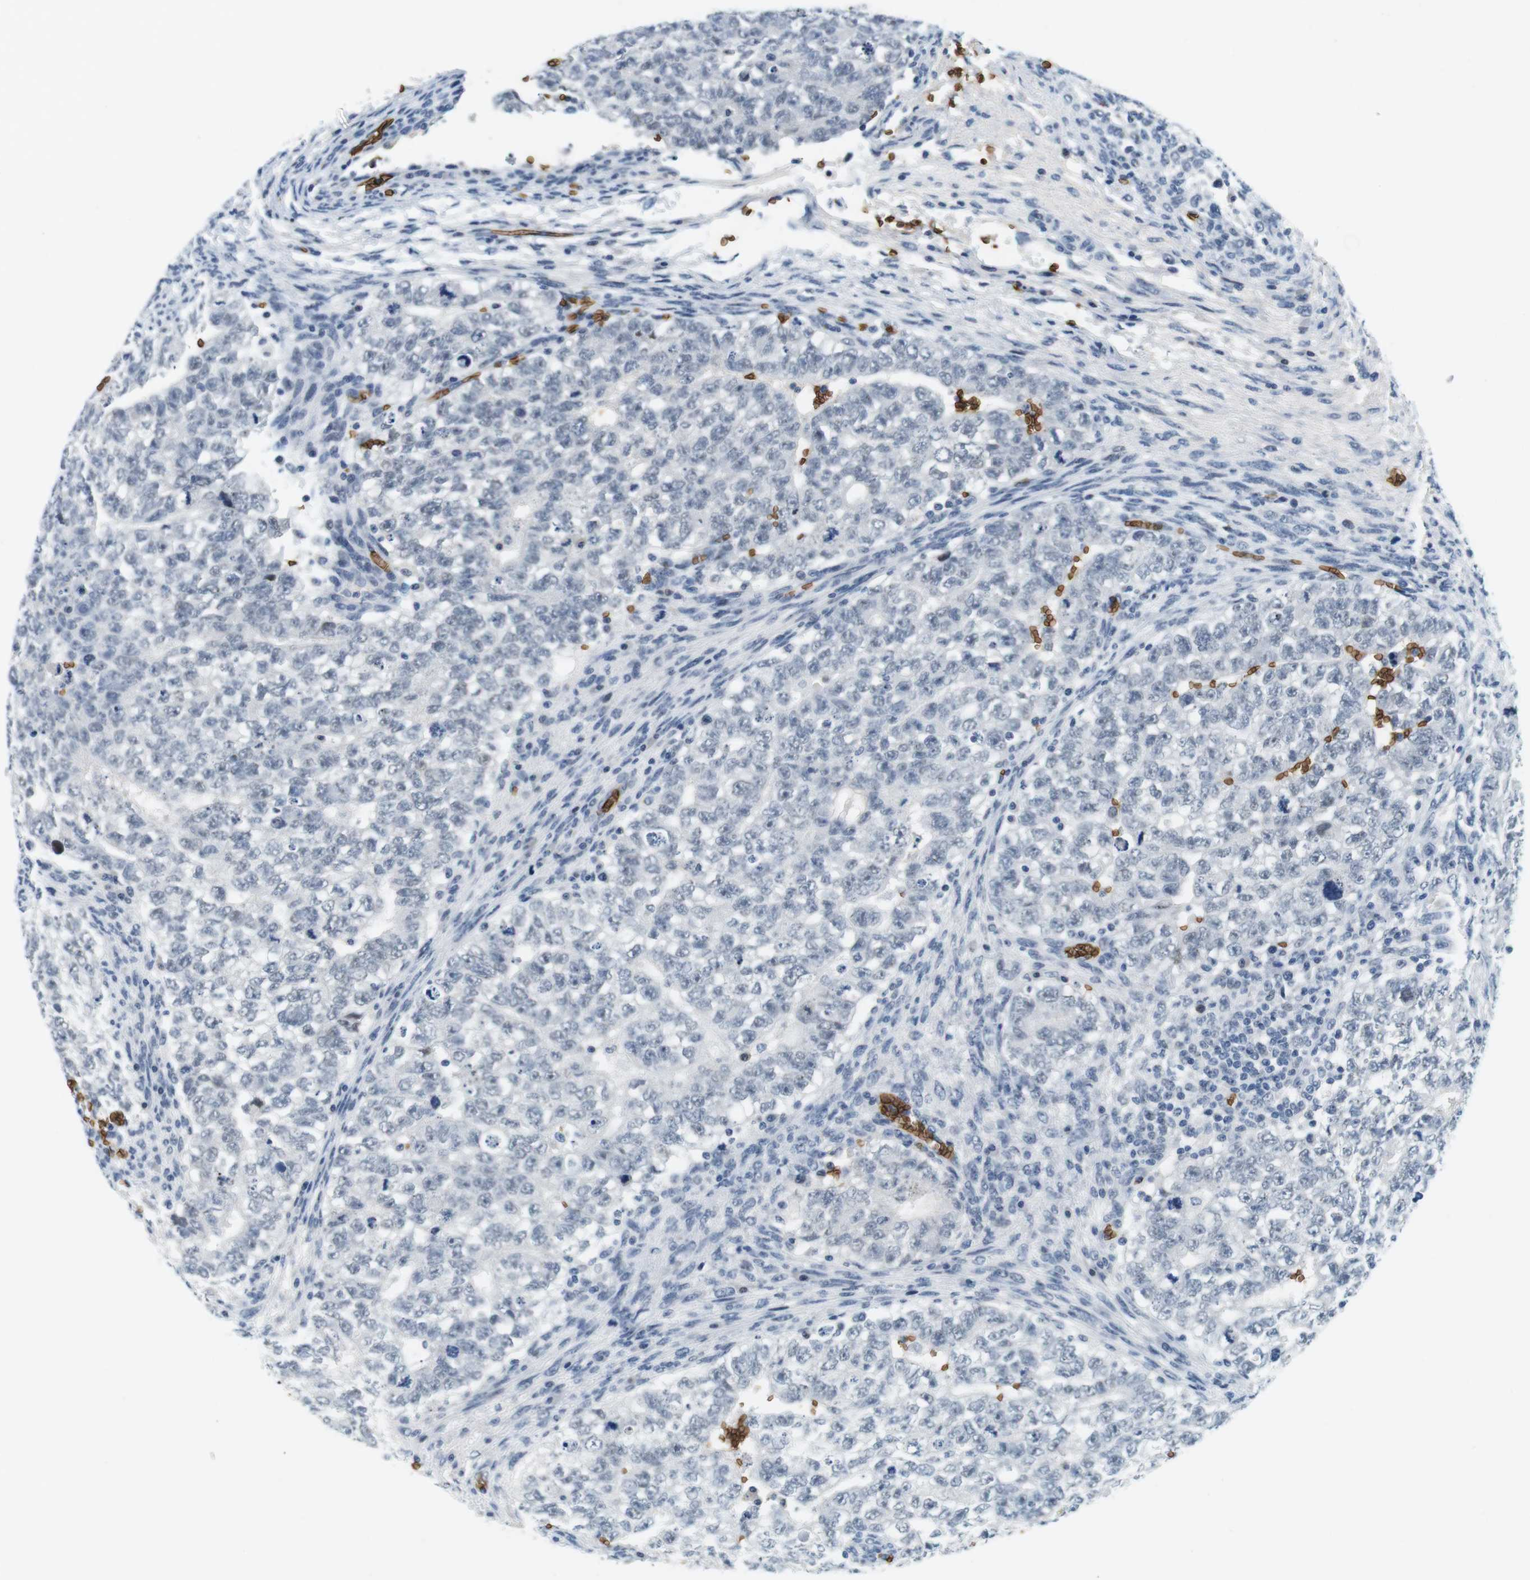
{"staining": {"intensity": "negative", "quantity": "none", "location": "none"}, "tissue": "testis cancer", "cell_type": "Tumor cells", "image_type": "cancer", "snomed": [{"axis": "morphology", "description": "Seminoma, NOS"}, {"axis": "morphology", "description": "Carcinoma, Embryonal, NOS"}, {"axis": "topography", "description": "Testis"}], "caption": "High power microscopy image of an IHC image of testis cancer, revealing no significant staining in tumor cells. Brightfield microscopy of immunohistochemistry stained with DAB (brown) and hematoxylin (blue), captured at high magnification.", "gene": "SLC4A1", "patient": {"sex": "male", "age": 38}}